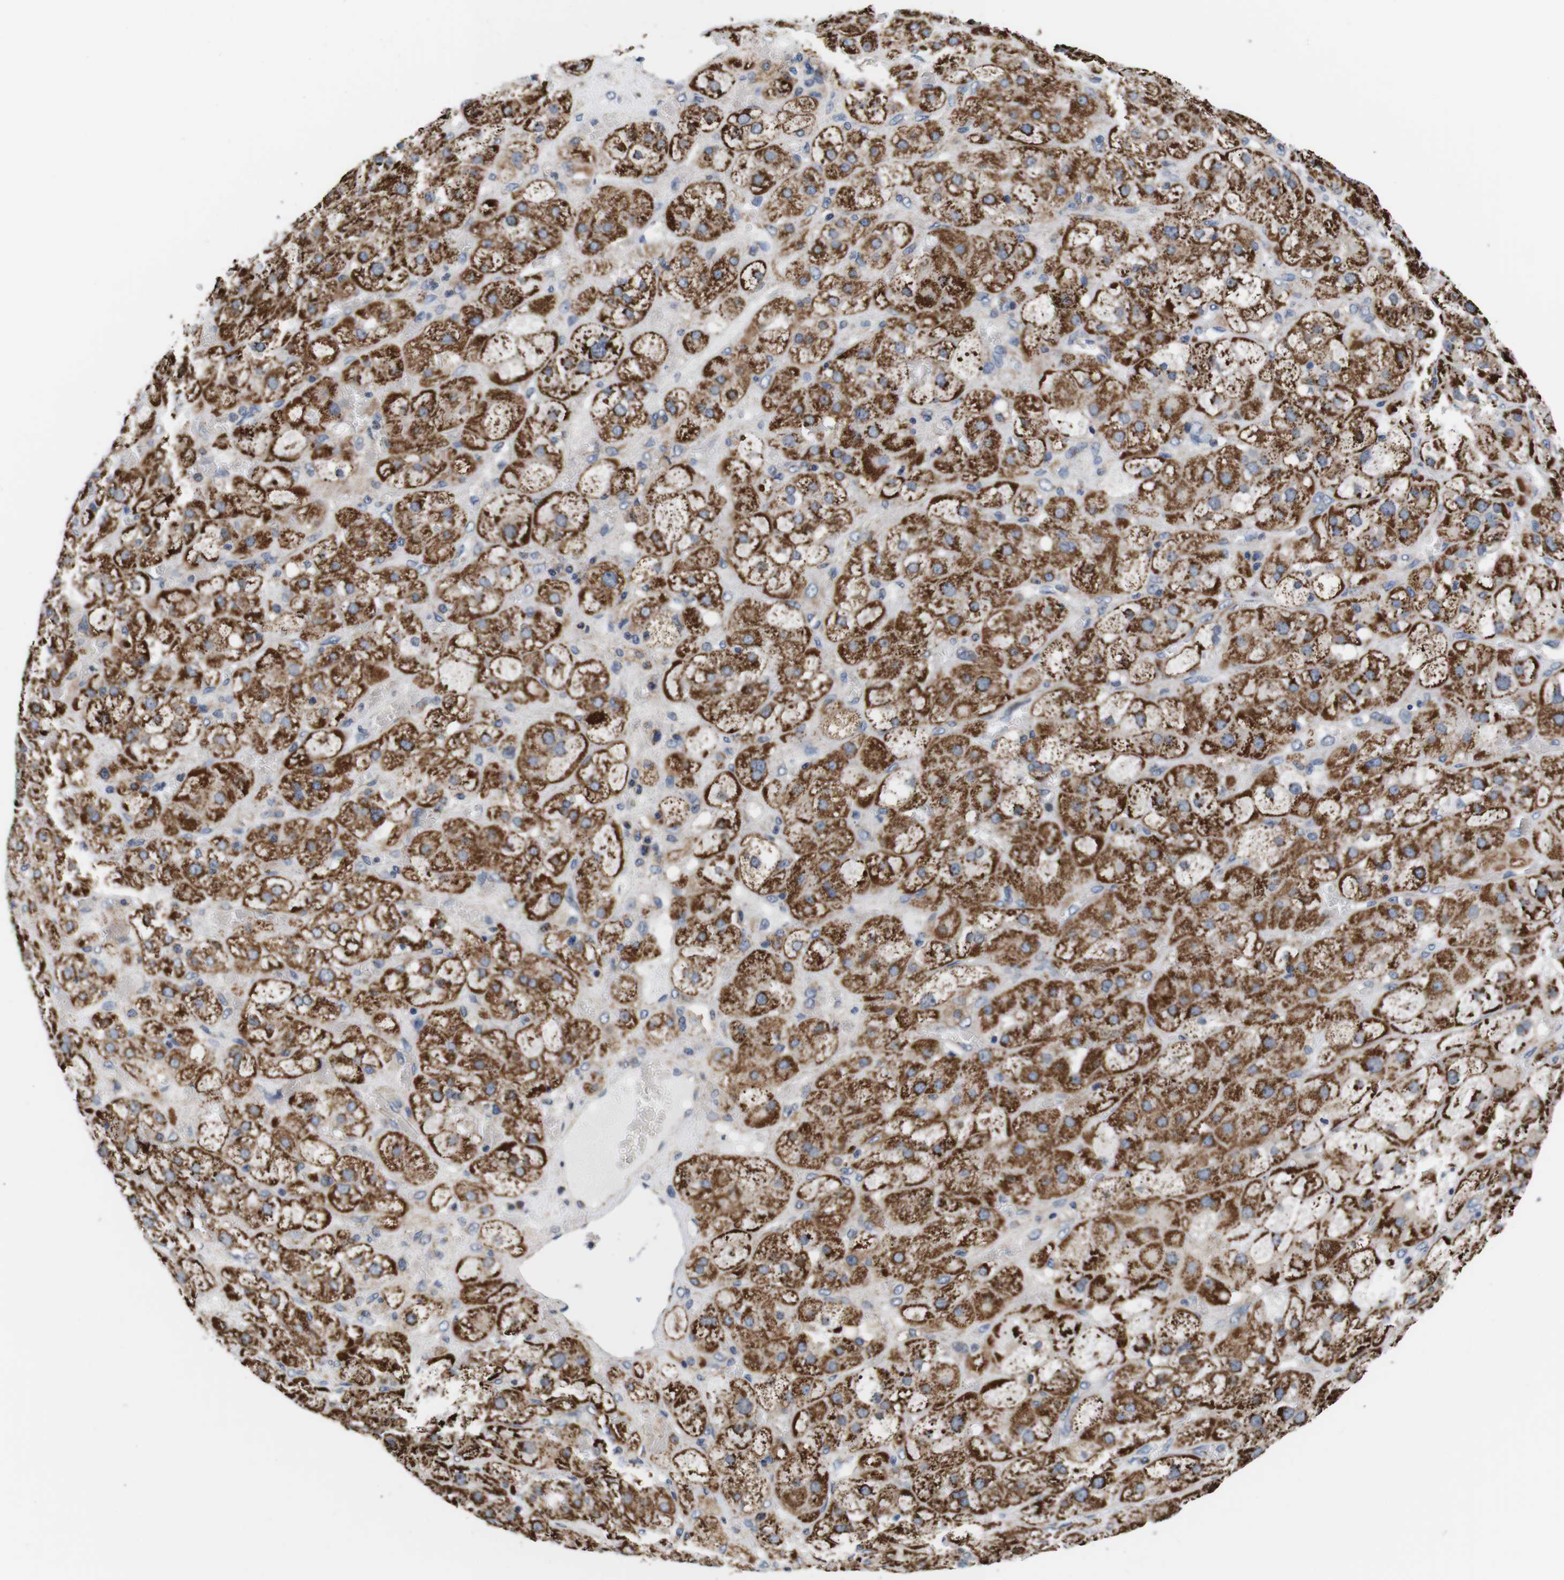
{"staining": {"intensity": "strong", "quantity": ">75%", "location": "cytoplasmic/membranous"}, "tissue": "adrenal gland", "cell_type": "Glandular cells", "image_type": "normal", "snomed": [{"axis": "morphology", "description": "Normal tissue, NOS"}, {"axis": "topography", "description": "Adrenal gland"}], "caption": "IHC image of benign human adrenal gland stained for a protein (brown), which displays high levels of strong cytoplasmic/membranous positivity in about >75% of glandular cells.", "gene": "LRP4", "patient": {"sex": "female", "age": 47}}